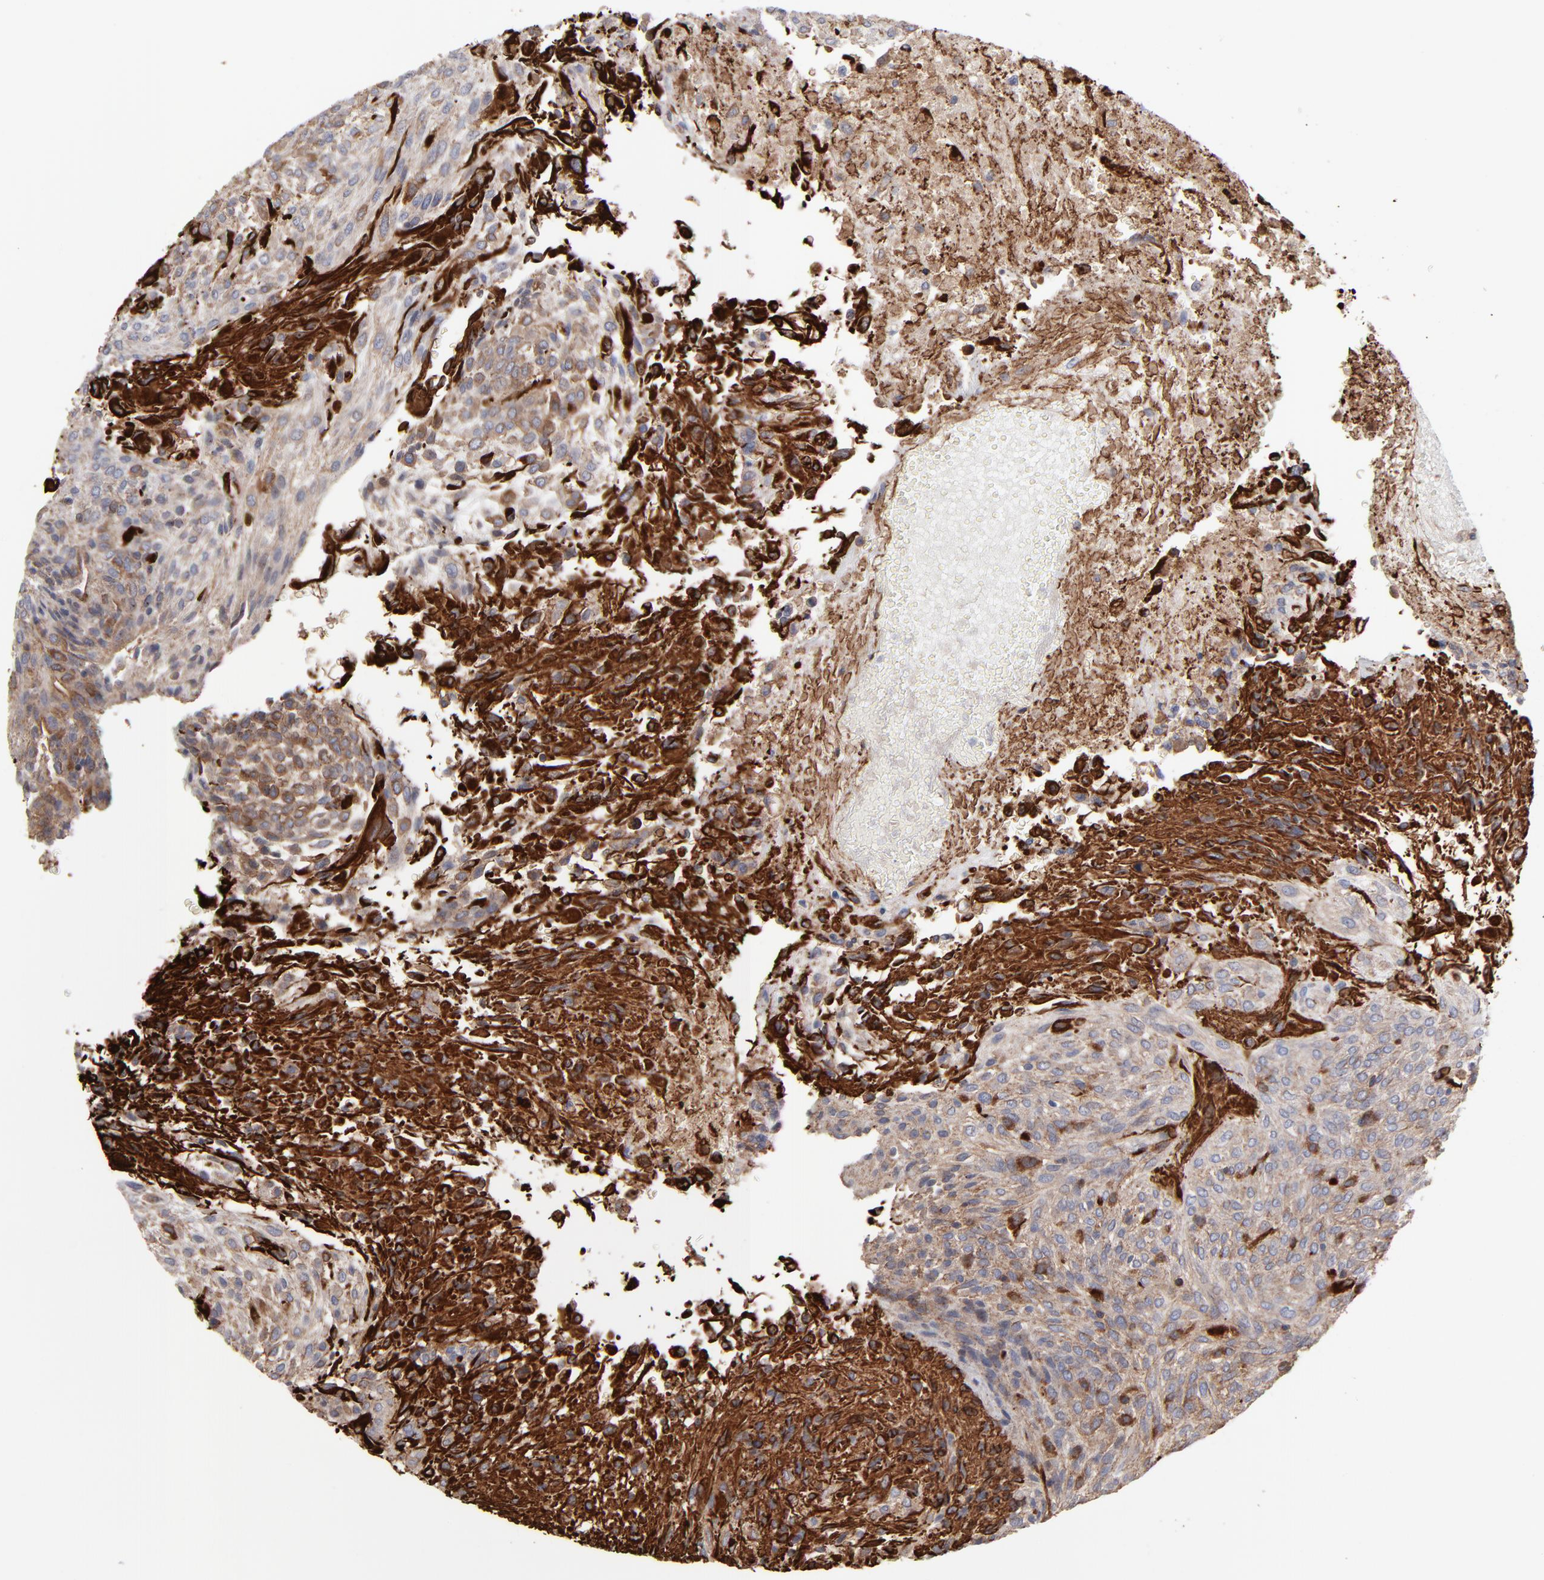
{"staining": {"intensity": "strong", "quantity": ">75%", "location": "cytoplasmic/membranous"}, "tissue": "glioma", "cell_type": "Tumor cells", "image_type": "cancer", "snomed": [{"axis": "morphology", "description": "Glioma, malignant, High grade"}, {"axis": "topography", "description": "Cerebral cortex"}], "caption": "The micrograph reveals immunohistochemical staining of malignant high-grade glioma. There is strong cytoplasmic/membranous expression is identified in approximately >75% of tumor cells.", "gene": "PXN", "patient": {"sex": "female", "age": 55}}